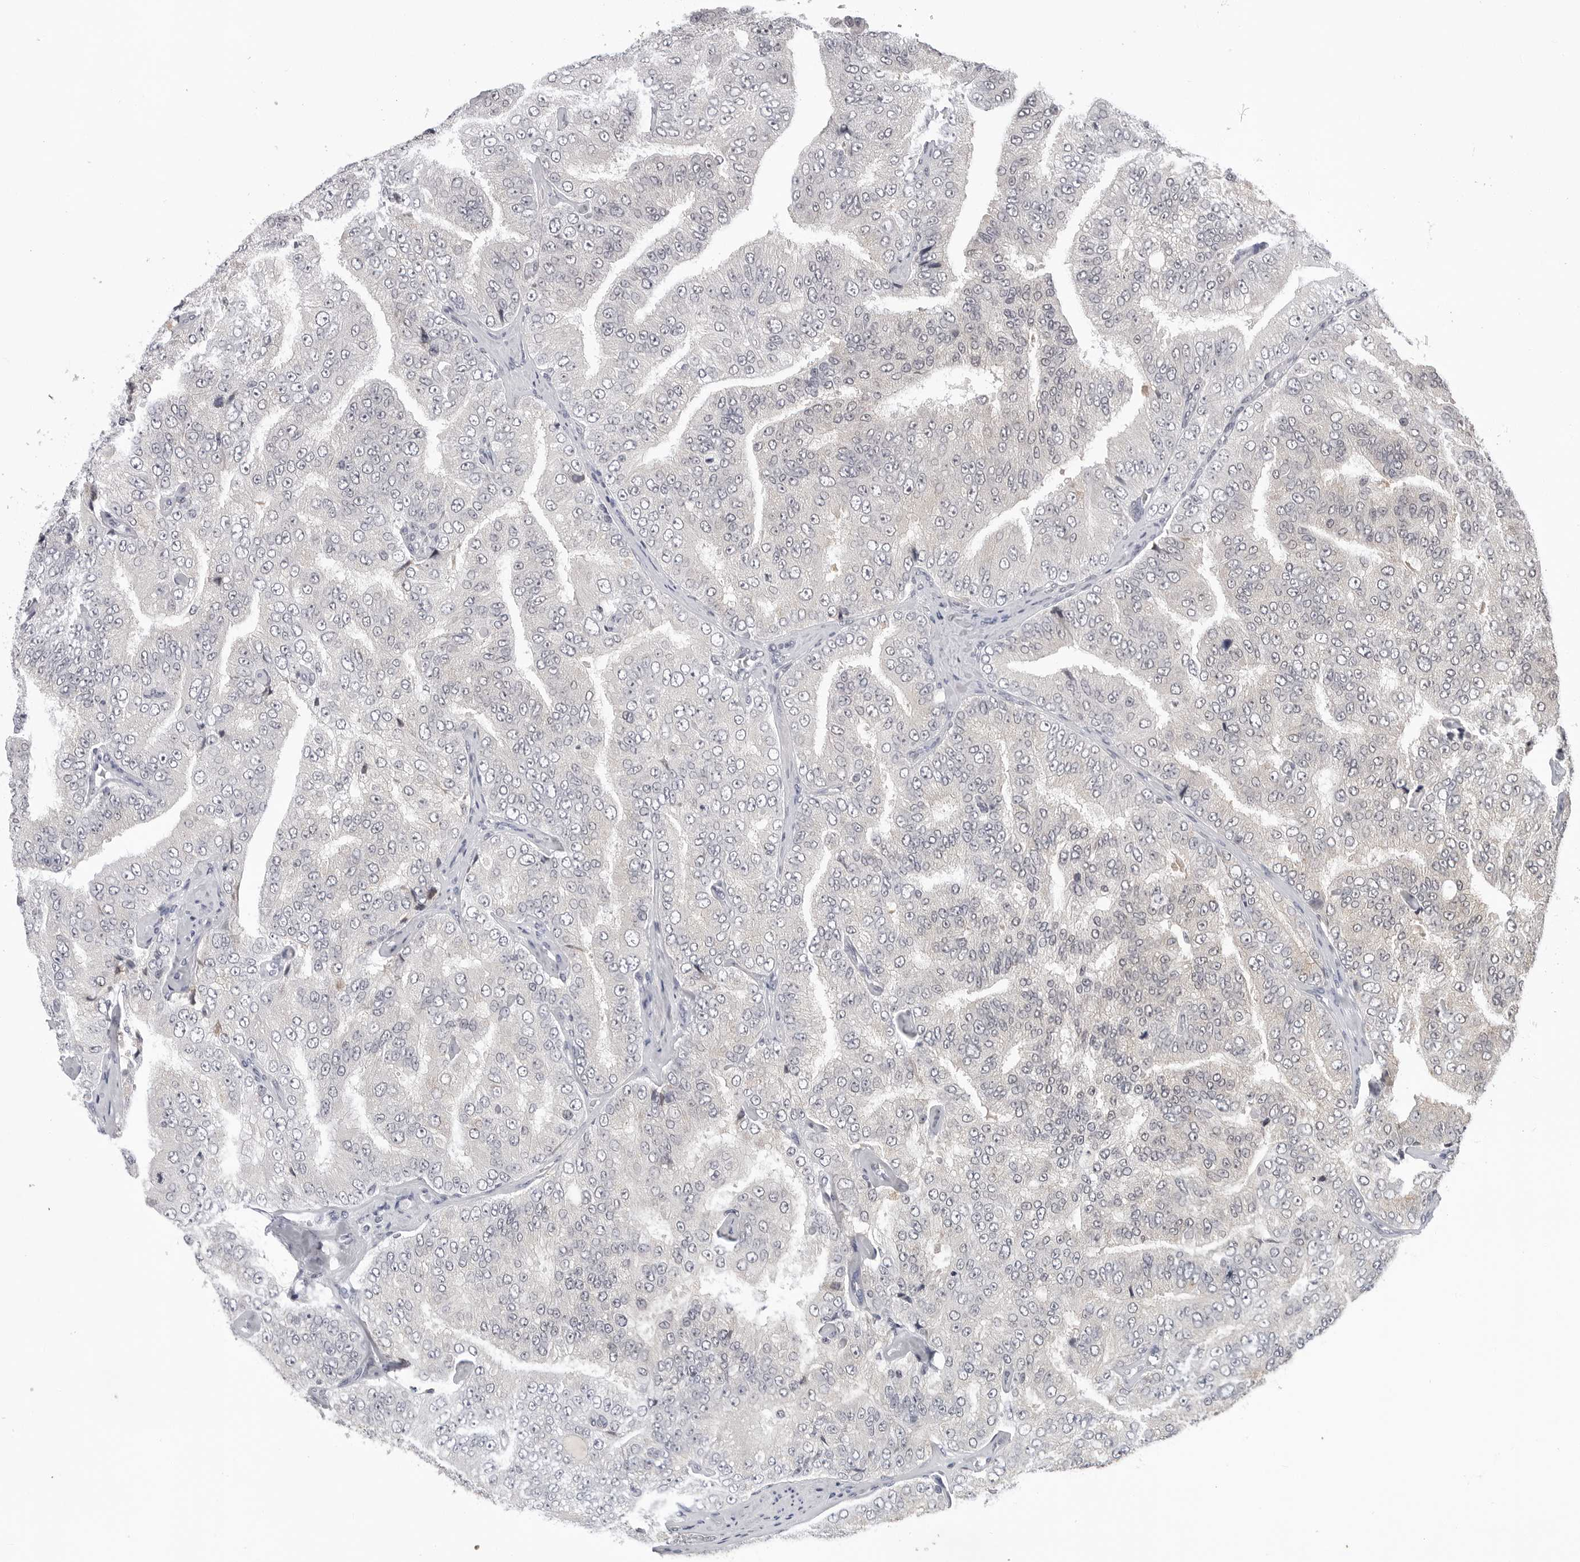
{"staining": {"intensity": "negative", "quantity": "none", "location": "none"}, "tissue": "prostate cancer", "cell_type": "Tumor cells", "image_type": "cancer", "snomed": [{"axis": "morphology", "description": "Adenocarcinoma, High grade"}, {"axis": "topography", "description": "Prostate"}], "caption": "Protein analysis of prostate cancer exhibits no significant expression in tumor cells.", "gene": "CDK20", "patient": {"sex": "male", "age": 58}}